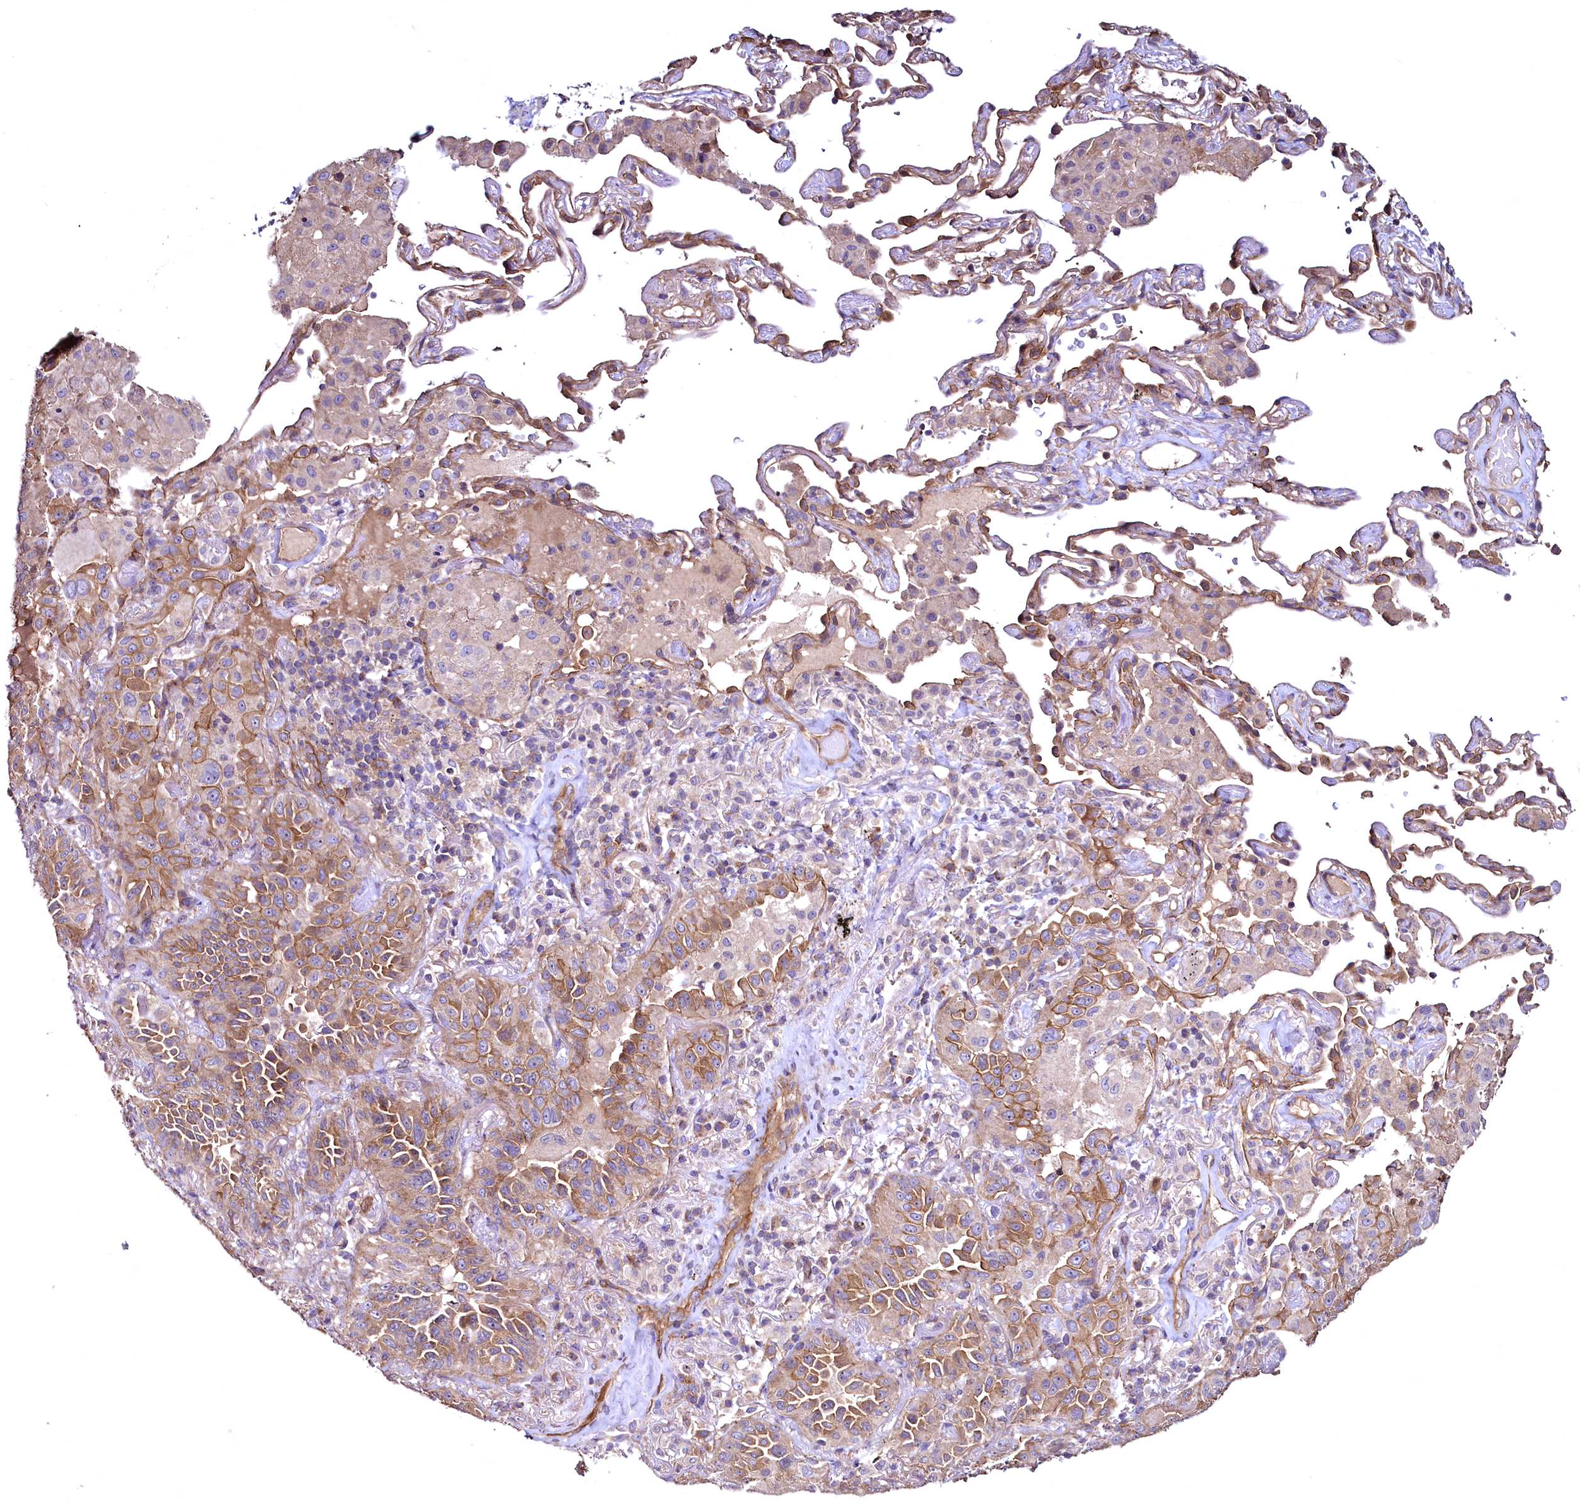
{"staining": {"intensity": "moderate", "quantity": ">75%", "location": "cytoplasmic/membranous"}, "tissue": "lung cancer", "cell_type": "Tumor cells", "image_type": "cancer", "snomed": [{"axis": "morphology", "description": "Adenocarcinoma, NOS"}, {"axis": "topography", "description": "Lung"}], "caption": "IHC staining of lung cancer (adenocarcinoma), which shows medium levels of moderate cytoplasmic/membranous staining in about >75% of tumor cells indicating moderate cytoplasmic/membranous protein positivity. The staining was performed using DAB (brown) for protein detection and nuclei were counterstained in hematoxylin (blue).", "gene": "TBCEL", "patient": {"sex": "female", "age": 69}}